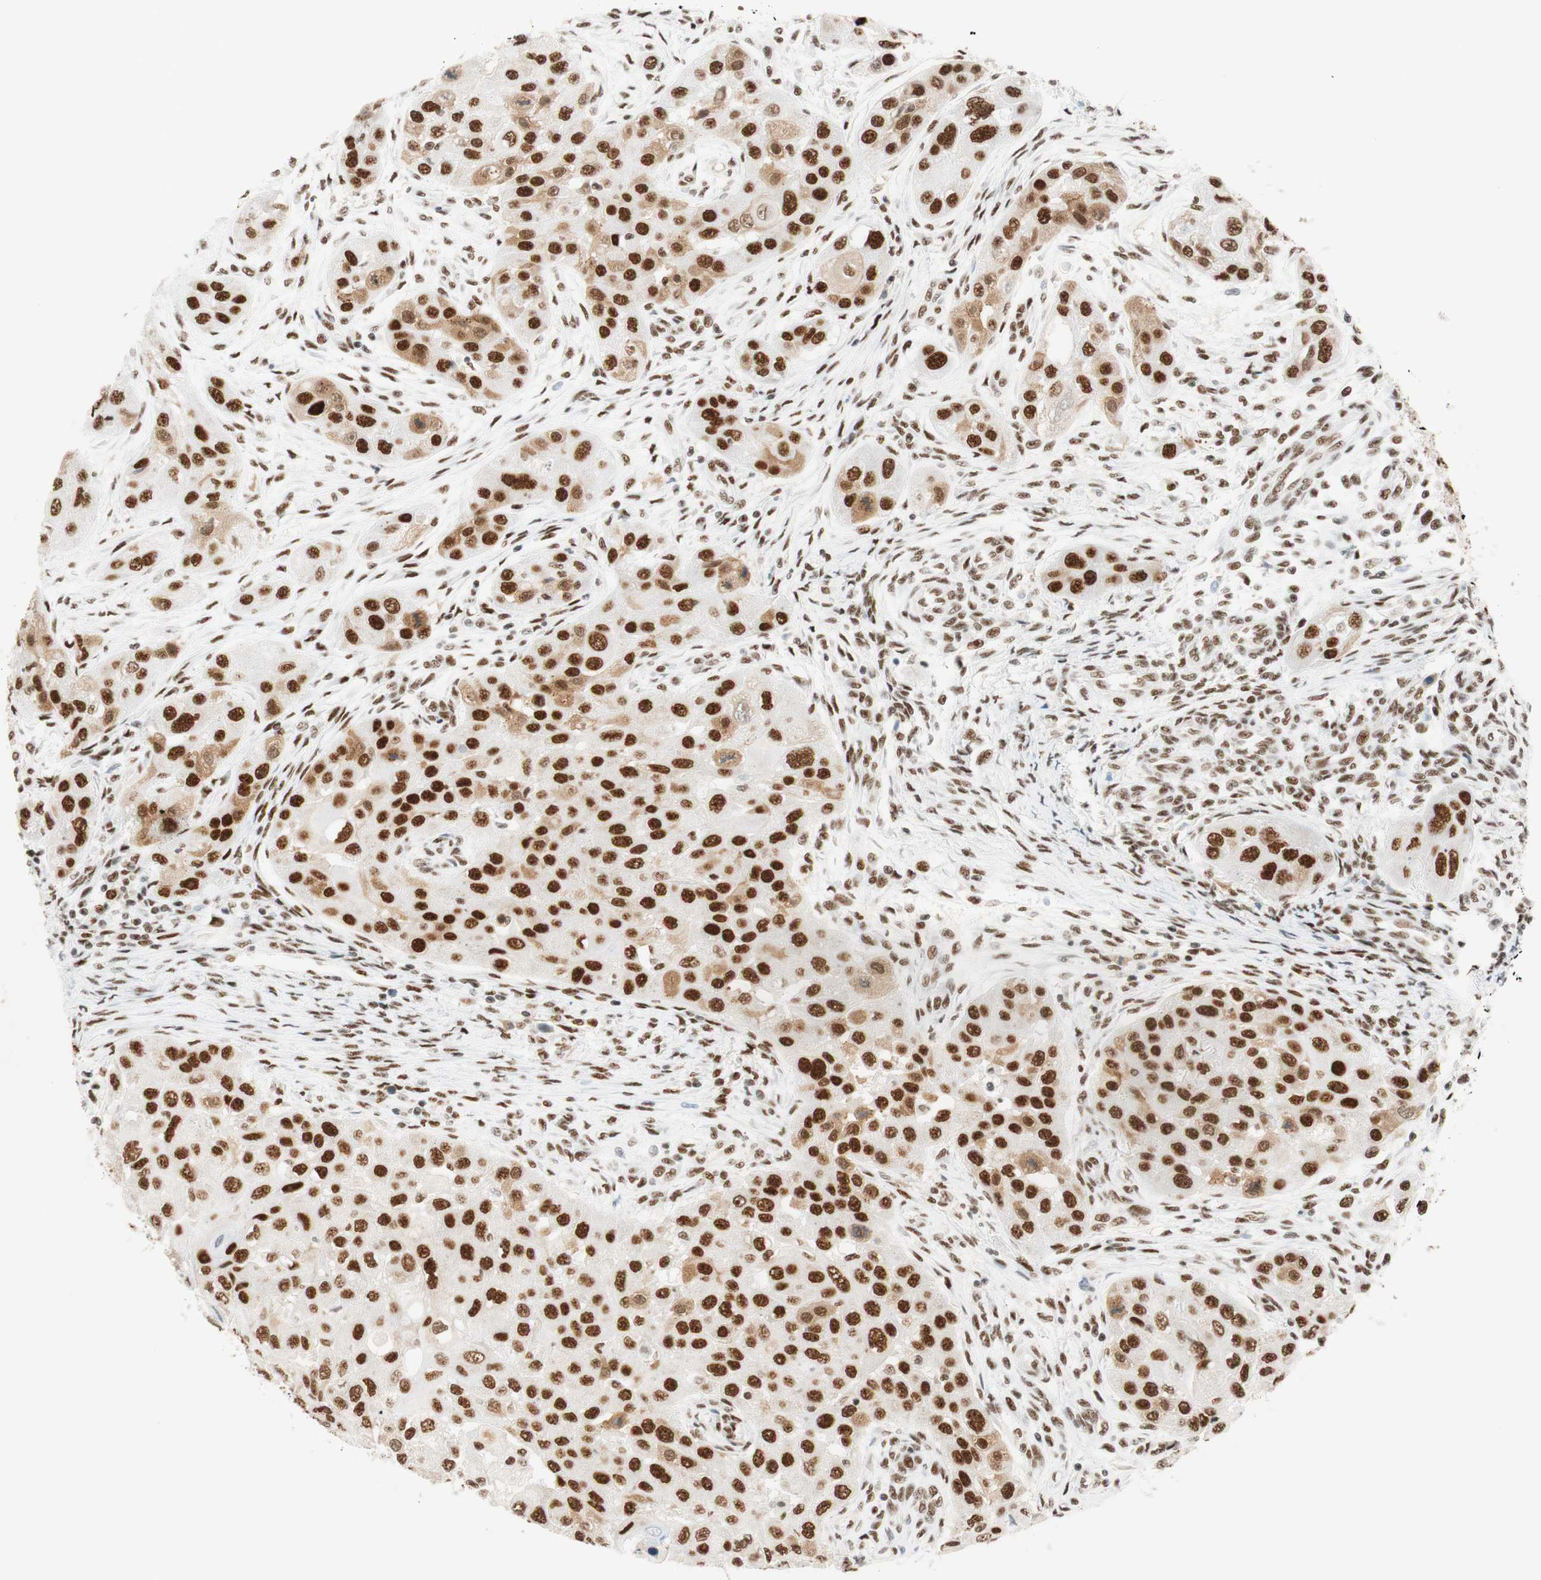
{"staining": {"intensity": "moderate", "quantity": ">75%", "location": "nuclear"}, "tissue": "head and neck cancer", "cell_type": "Tumor cells", "image_type": "cancer", "snomed": [{"axis": "morphology", "description": "Normal tissue, NOS"}, {"axis": "morphology", "description": "Squamous cell carcinoma, NOS"}, {"axis": "topography", "description": "Skeletal muscle"}, {"axis": "topography", "description": "Head-Neck"}], "caption": "The image reveals staining of head and neck cancer, revealing moderate nuclear protein expression (brown color) within tumor cells. (IHC, brightfield microscopy, high magnification).", "gene": "RNF20", "patient": {"sex": "male", "age": 51}}